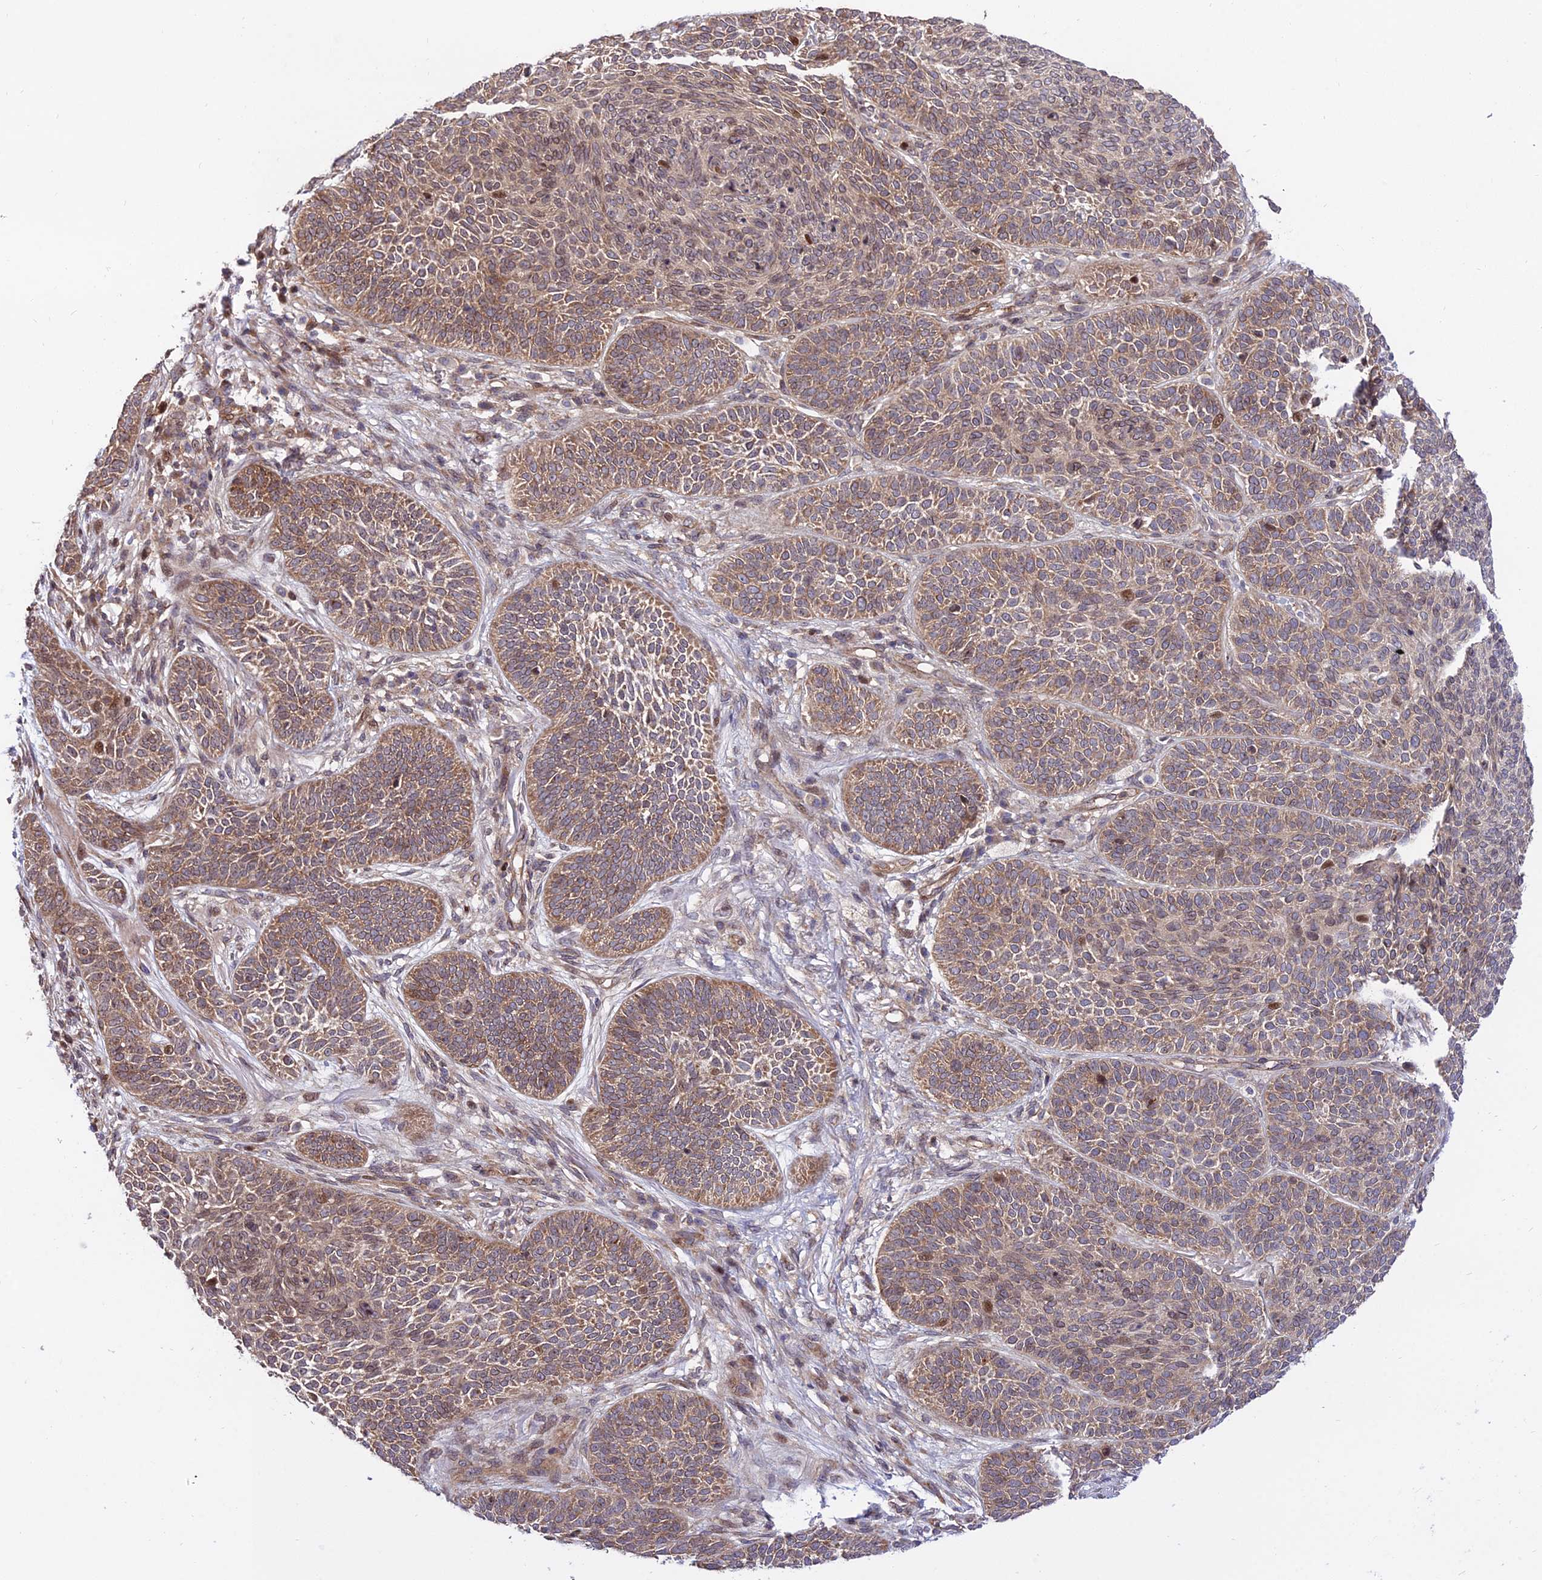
{"staining": {"intensity": "moderate", "quantity": ">75%", "location": "cytoplasmic/membranous,nuclear"}, "tissue": "skin cancer", "cell_type": "Tumor cells", "image_type": "cancer", "snomed": [{"axis": "morphology", "description": "Basal cell carcinoma"}, {"axis": "topography", "description": "Skin"}], "caption": "IHC of human skin cancer displays medium levels of moderate cytoplasmic/membranous and nuclear expression in about >75% of tumor cells.", "gene": "SMG6", "patient": {"sex": "male", "age": 85}}